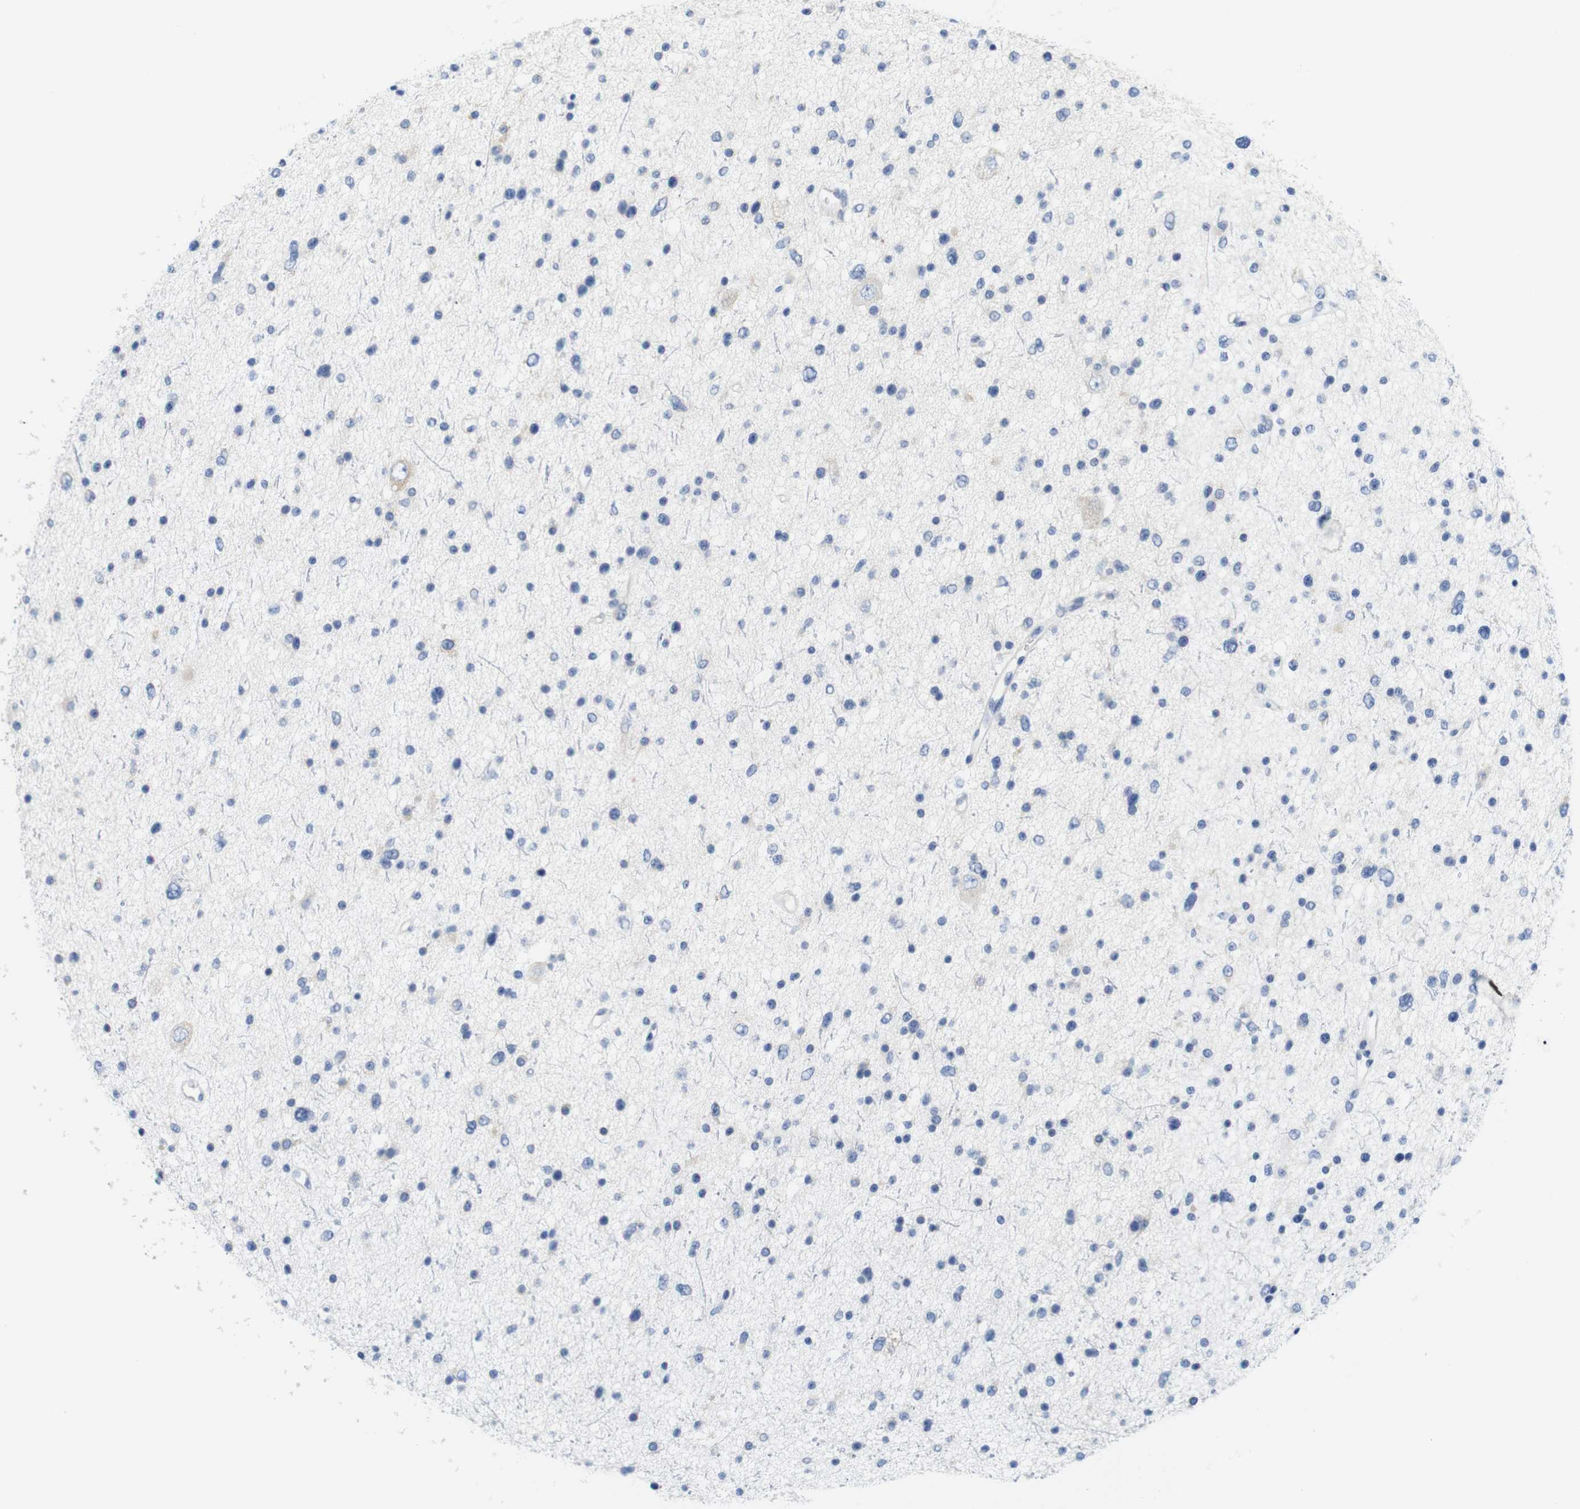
{"staining": {"intensity": "negative", "quantity": "none", "location": "none"}, "tissue": "glioma", "cell_type": "Tumor cells", "image_type": "cancer", "snomed": [{"axis": "morphology", "description": "Glioma, malignant, Low grade"}, {"axis": "topography", "description": "Brain"}], "caption": "DAB (3,3'-diaminobenzidine) immunohistochemical staining of low-grade glioma (malignant) exhibits no significant staining in tumor cells. (DAB (3,3'-diaminobenzidine) IHC, high magnification).", "gene": "NEBL", "patient": {"sex": "female", "age": 37}}